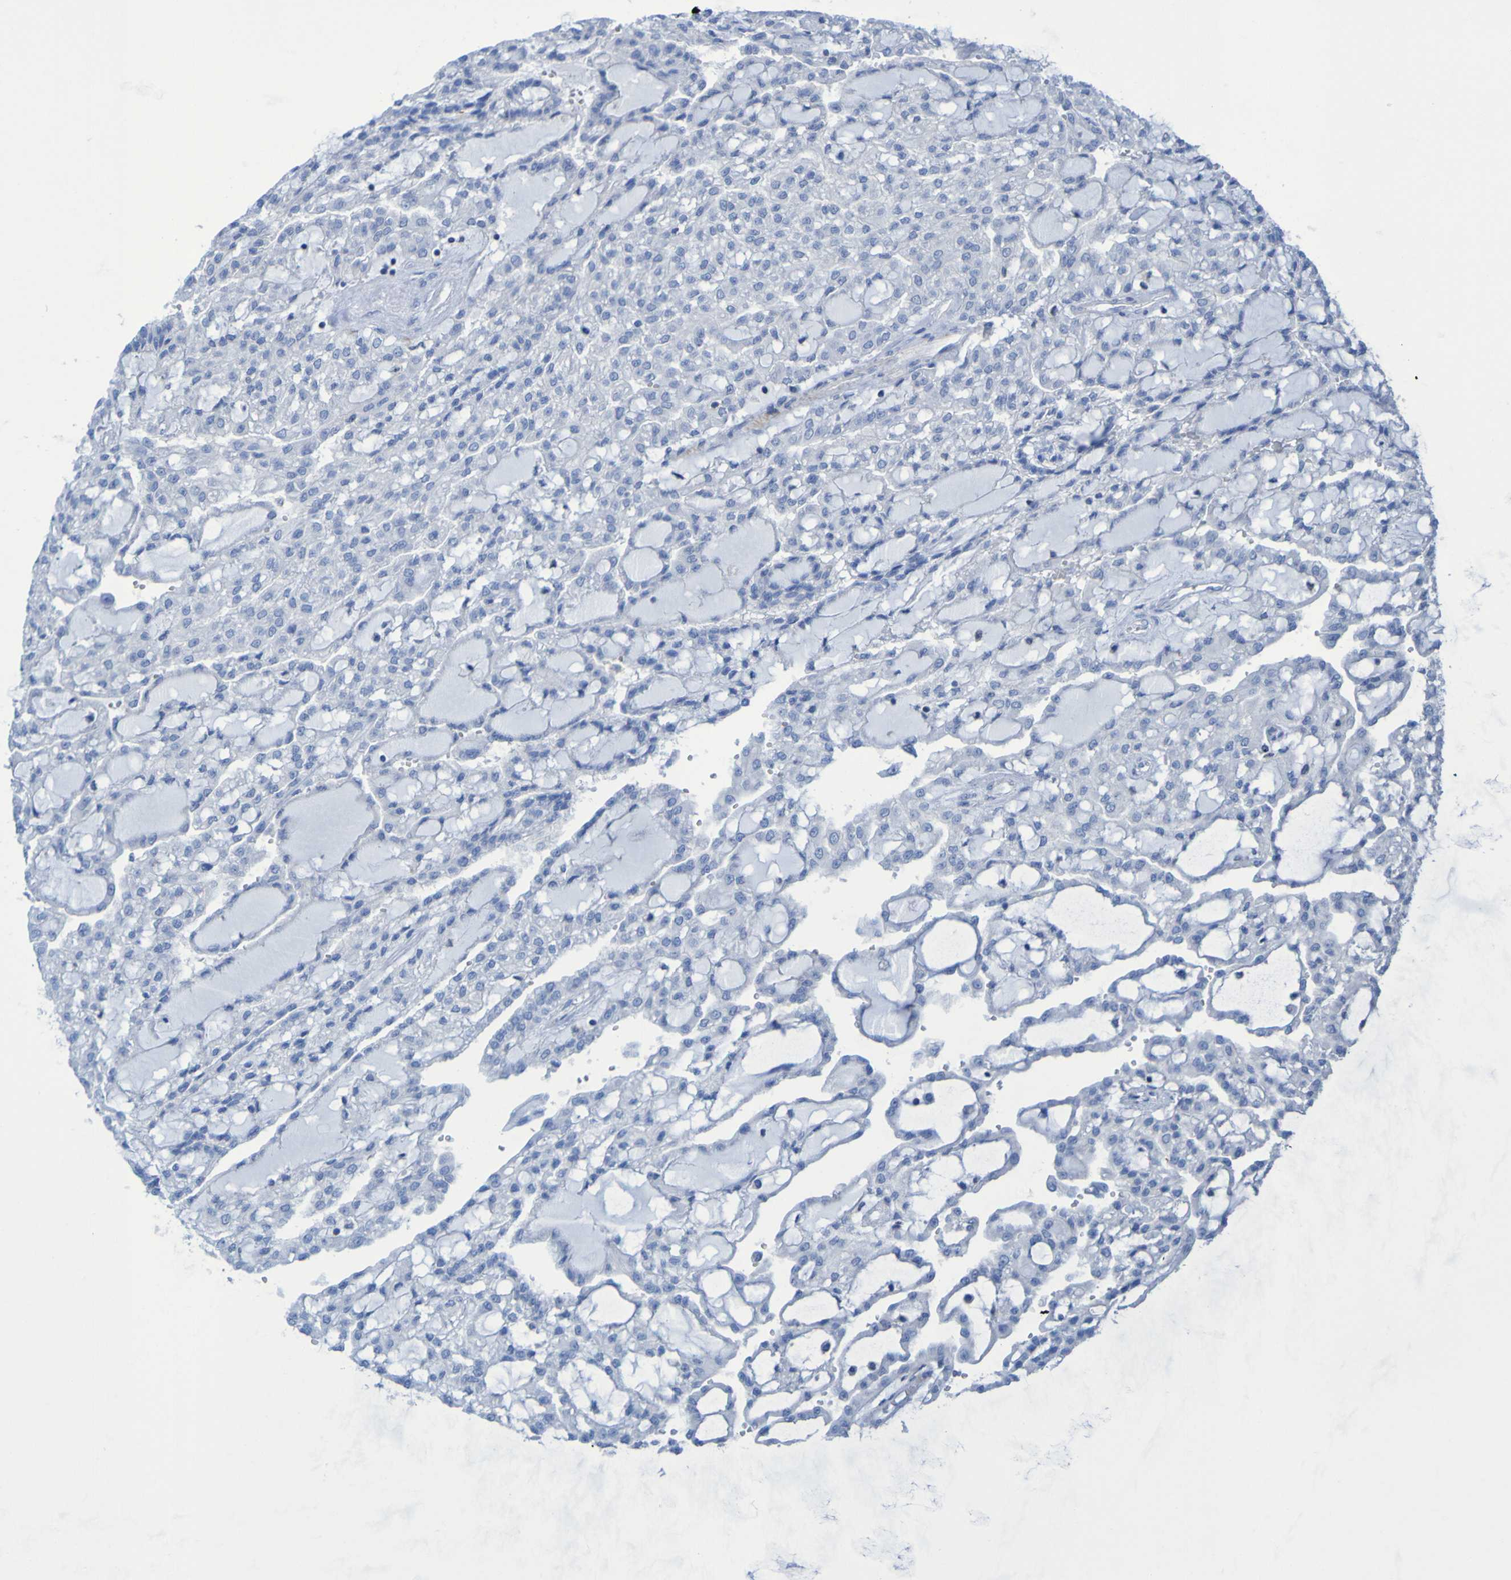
{"staining": {"intensity": "negative", "quantity": "none", "location": "none"}, "tissue": "renal cancer", "cell_type": "Tumor cells", "image_type": "cancer", "snomed": [{"axis": "morphology", "description": "Adenocarcinoma, NOS"}, {"axis": "topography", "description": "Kidney"}], "caption": "Tumor cells are negative for brown protein staining in renal cancer (adenocarcinoma).", "gene": "RNF182", "patient": {"sex": "male", "age": 63}}